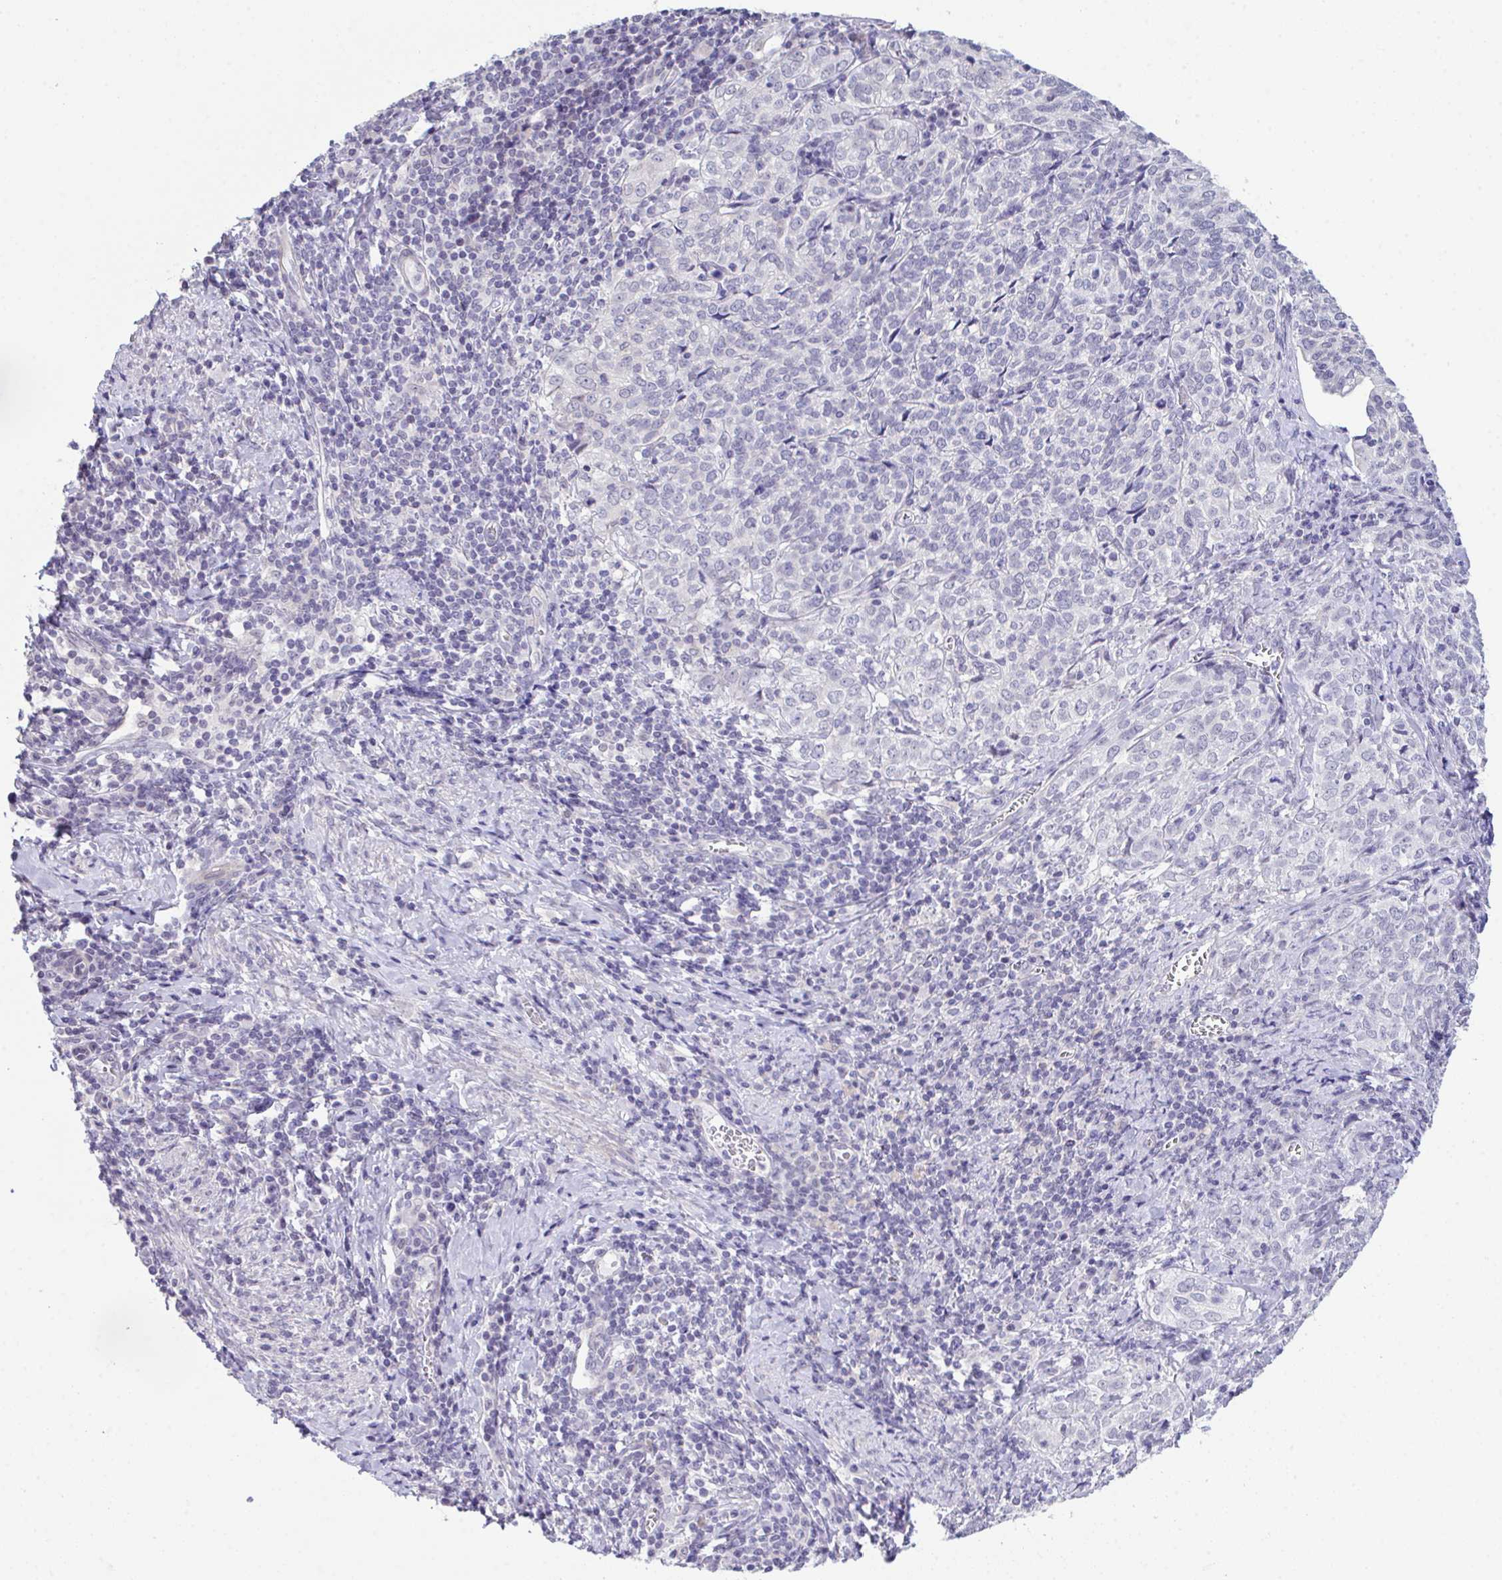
{"staining": {"intensity": "negative", "quantity": "none", "location": "none"}, "tissue": "cervical cancer", "cell_type": "Tumor cells", "image_type": "cancer", "snomed": [{"axis": "morphology", "description": "Normal tissue, NOS"}, {"axis": "morphology", "description": "Squamous cell carcinoma, NOS"}, {"axis": "topography", "description": "Vagina"}, {"axis": "topography", "description": "Cervix"}], "caption": "High magnification brightfield microscopy of squamous cell carcinoma (cervical) stained with DAB (3,3'-diaminobenzidine) (brown) and counterstained with hematoxylin (blue): tumor cells show no significant expression. (Stains: DAB IHC with hematoxylin counter stain, Microscopy: brightfield microscopy at high magnification).", "gene": "ATP6V0D2", "patient": {"sex": "female", "age": 45}}